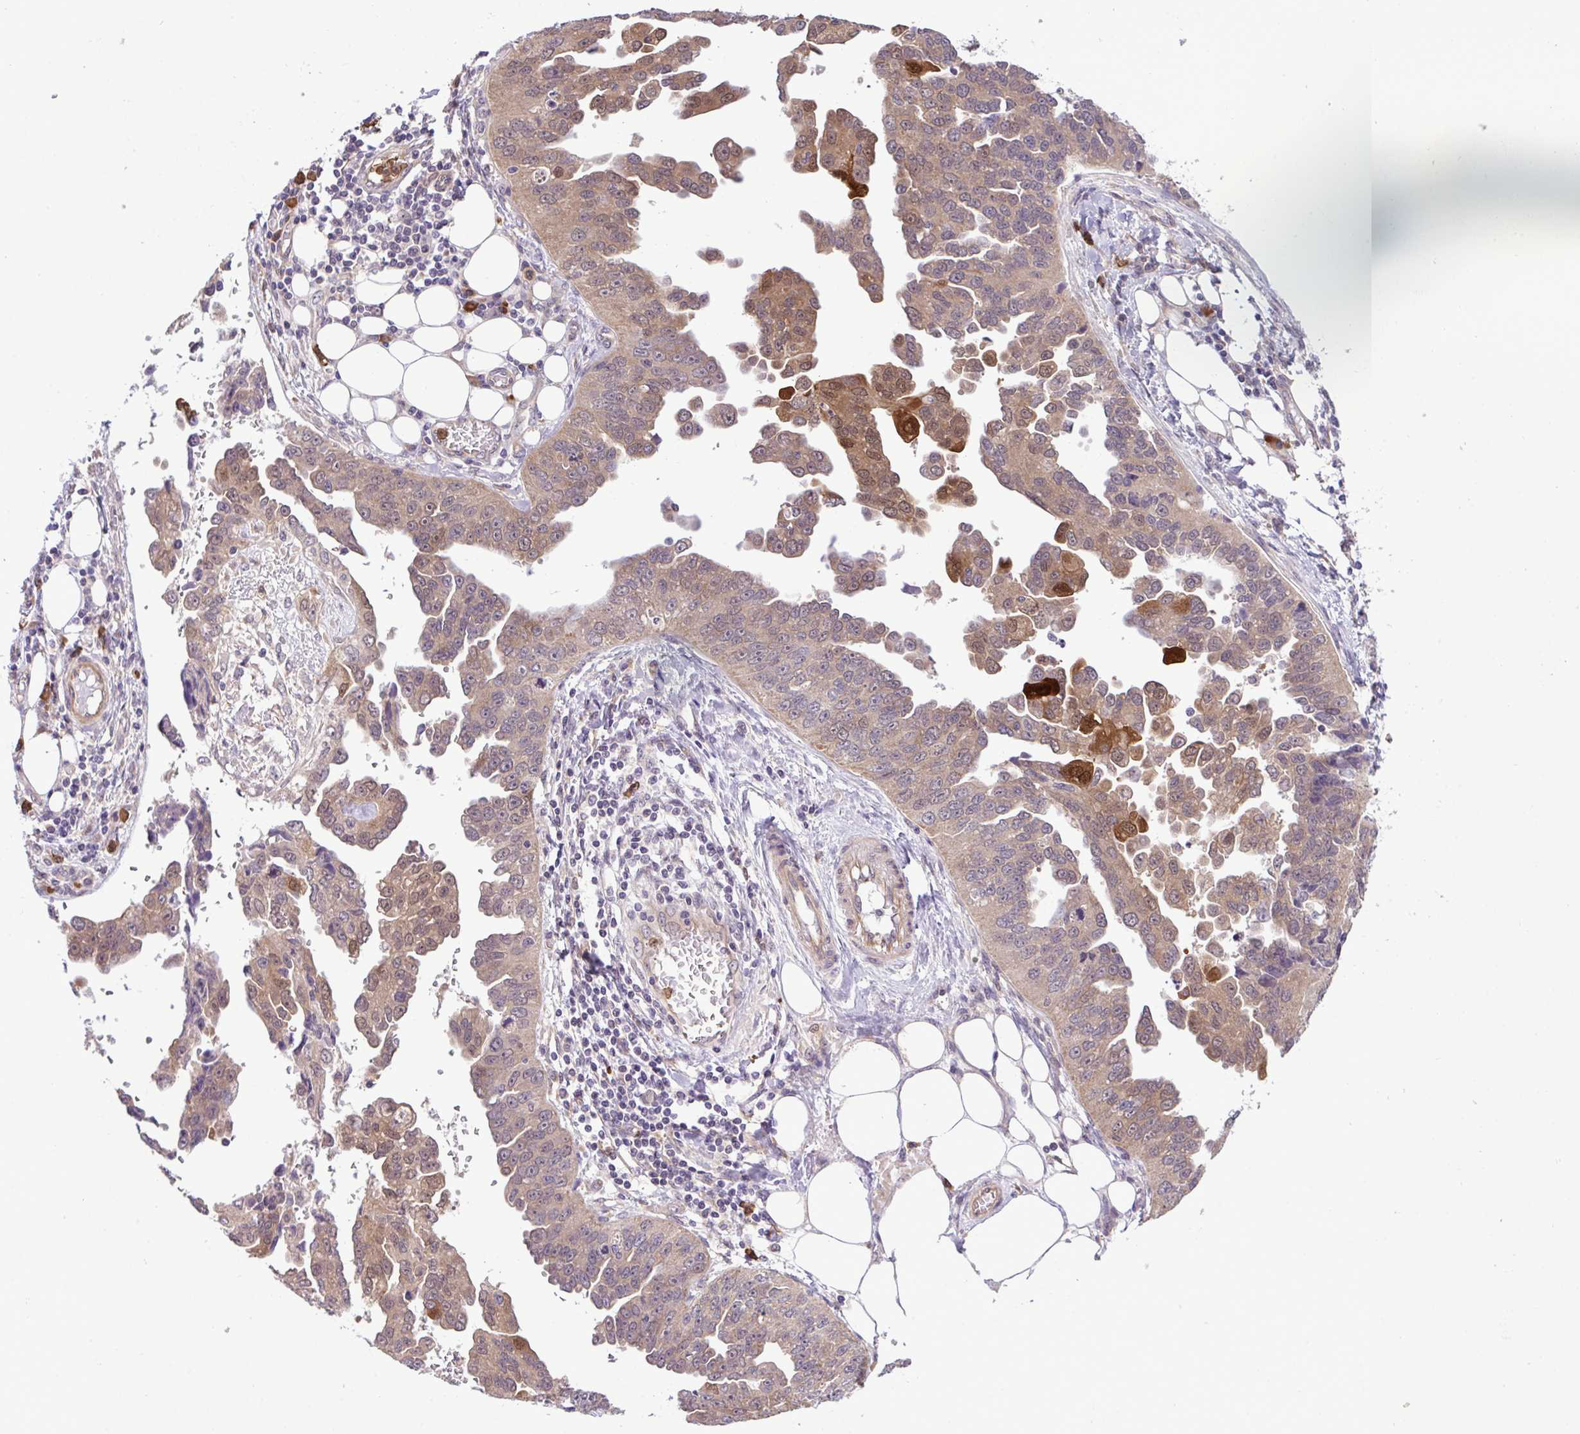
{"staining": {"intensity": "moderate", "quantity": ">75%", "location": "cytoplasmic/membranous,nuclear"}, "tissue": "ovarian cancer", "cell_type": "Tumor cells", "image_type": "cancer", "snomed": [{"axis": "morphology", "description": "Cystadenocarcinoma, serous, NOS"}, {"axis": "topography", "description": "Ovary"}], "caption": "This micrograph reveals IHC staining of human serous cystadenocarcinoma (ovarian), with medium moderate cytoplasmic/membranous and nuclear expression in about >75% of tumor cells.", "gene": "CMPK1", "patient": {"sex": "female", "age": 75}}